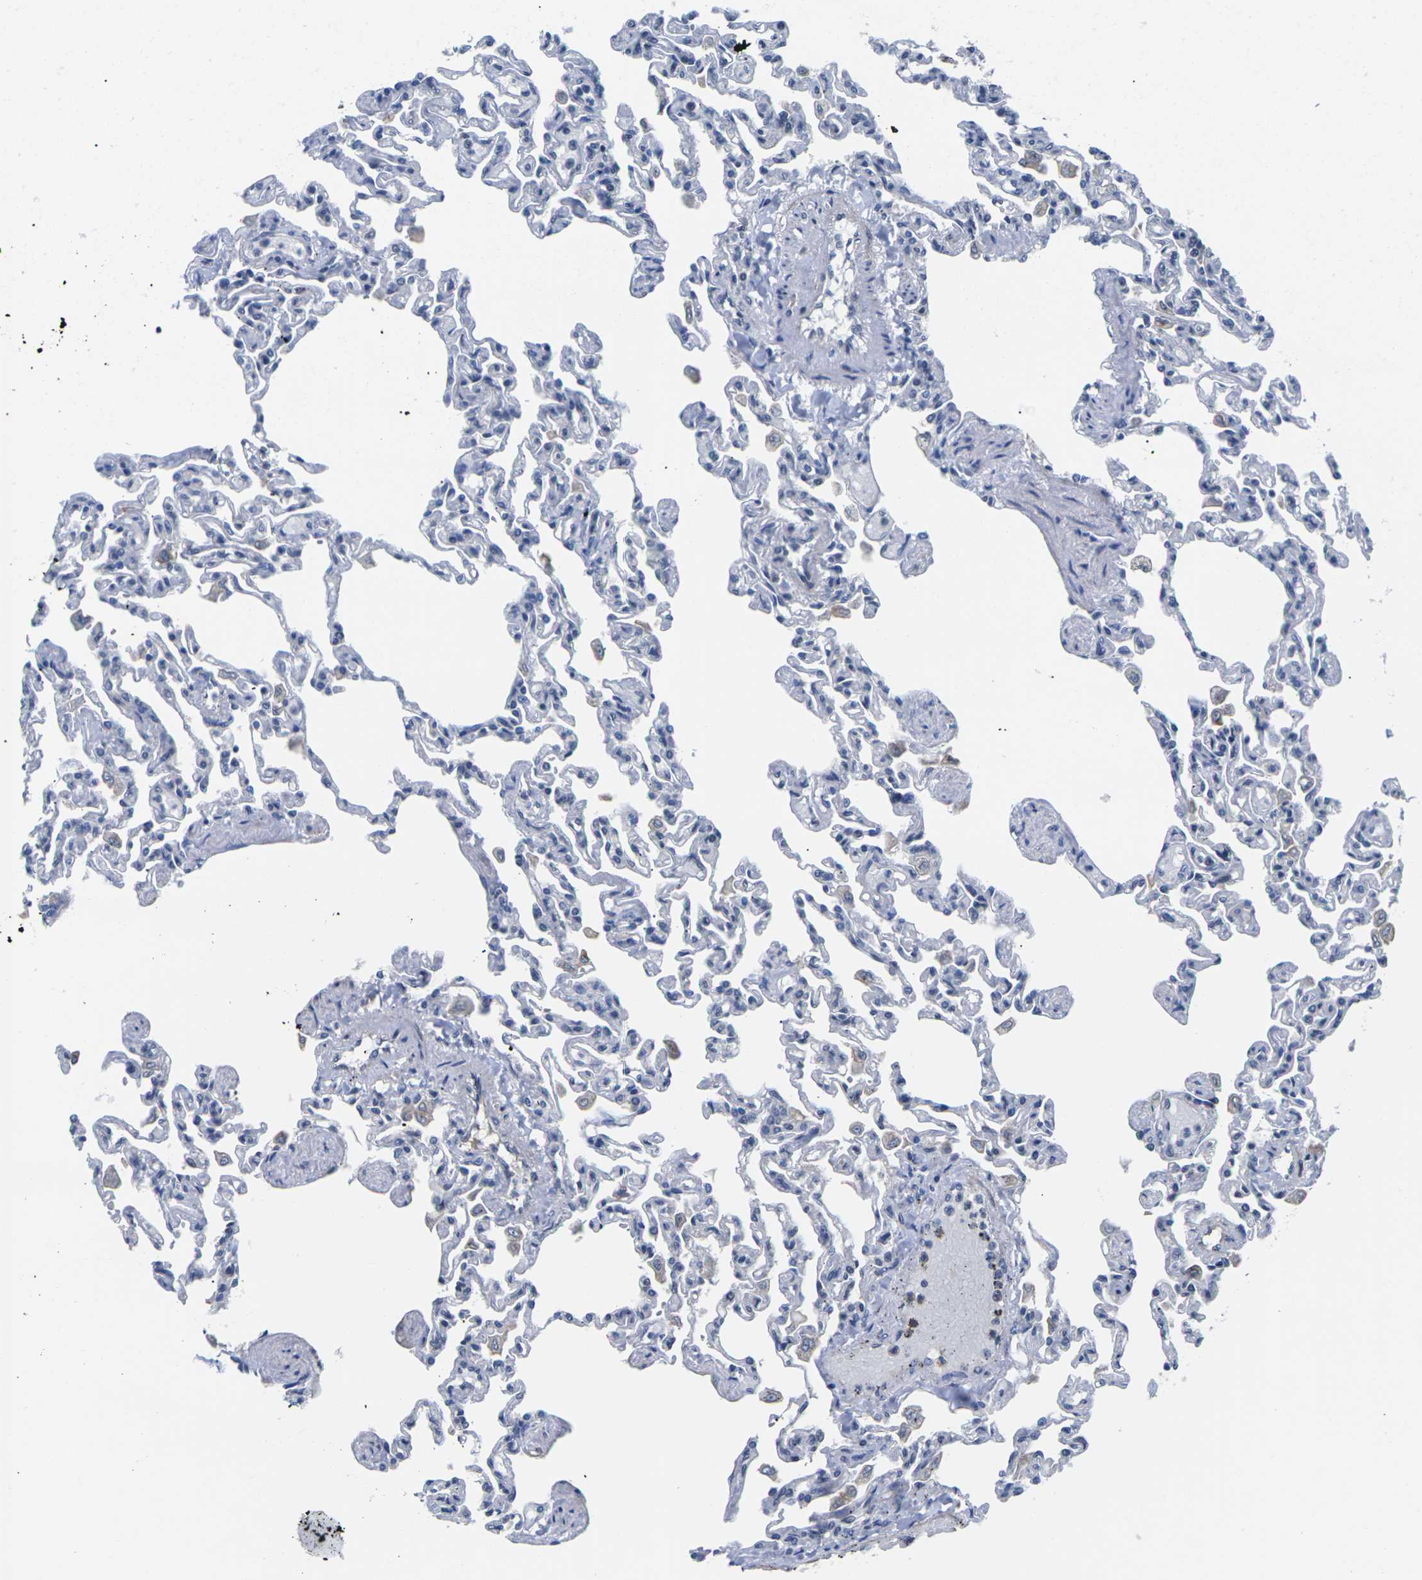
{"staining": {"intensity": "negative", "quantity": "none", "location": "none"}, "tissue": "lung", "cell_type": "Alveolar cells", "image_type": "normal", "snomed": [{"axis": "morphology", "description": "Normal tissue, NOS"}, {"axis": "topography", "description": "Lung"}], "caption": "Alveolar cells show no significant protein staining in normal lung. Brightfield microscopy of IHC stained with DAB (3,3'-diaminobenzidine) (brown) and hematoxylin (blue), captured at high magnification.", "gene": "ST6GAL2", "patient": {"sex": "male", "age": 21}}